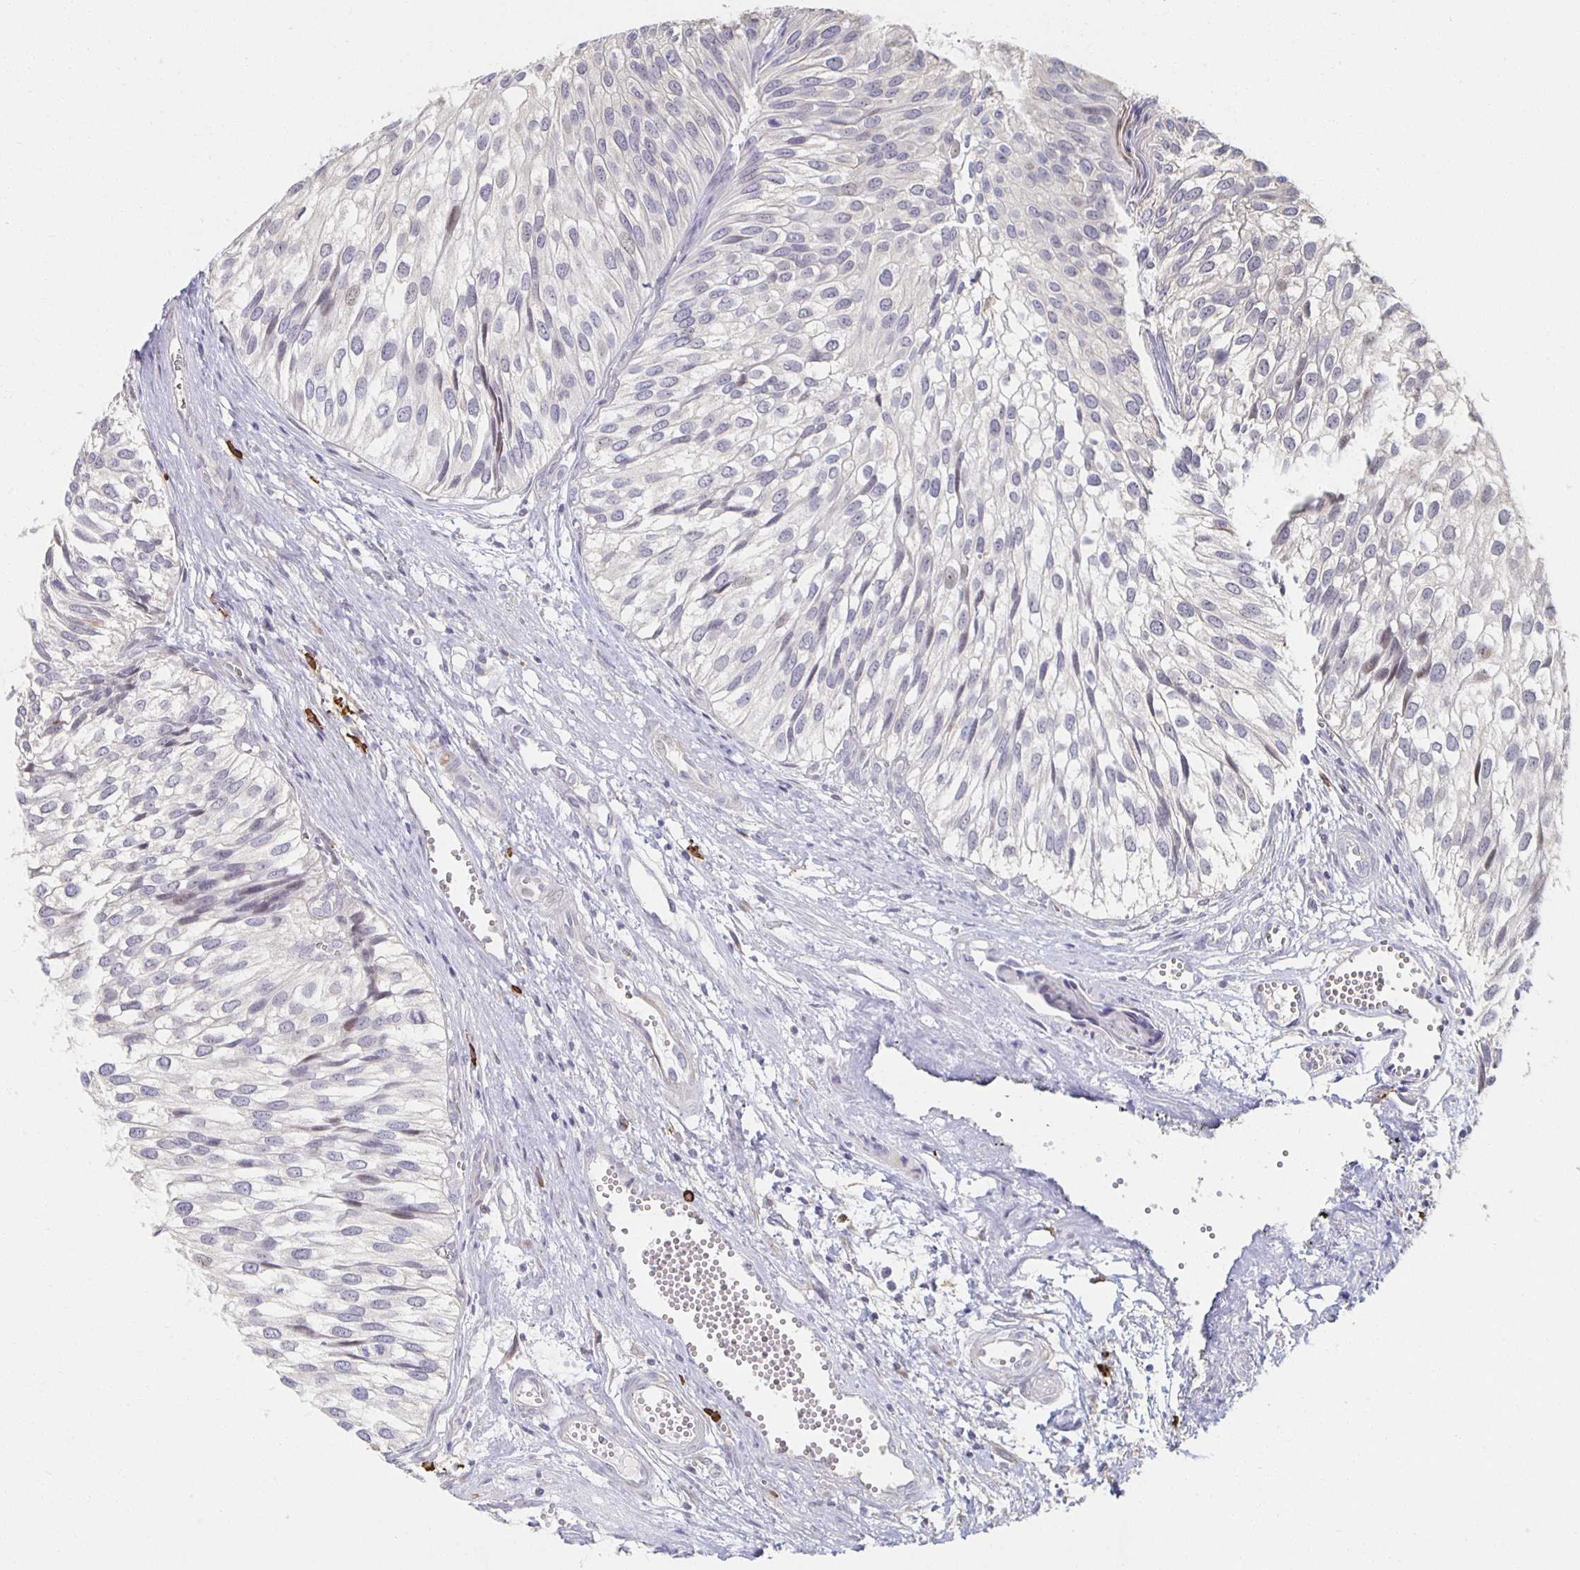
{"staining": {"intensity": "negative", "quantity": "none", "location": "none"}, "tissue": "urothelial cancer", "cell_type": "Tumor cells", "image_type": "cancer", "snomed": [{"axis": "morphology", "description": "Urothelial carcinoma, Low grade"}, {"axis": "topography", "description": "Urinary bladder"}], "caption": "Urothelial cancer was stained to show a protein in brown. There is no significant positivity in tumor cells. (Brightfield microscopy of DAB immunohistochemistry at high magnification).", "gene": "ZNF692", "patient": {"sex": "male", "age": 91}}